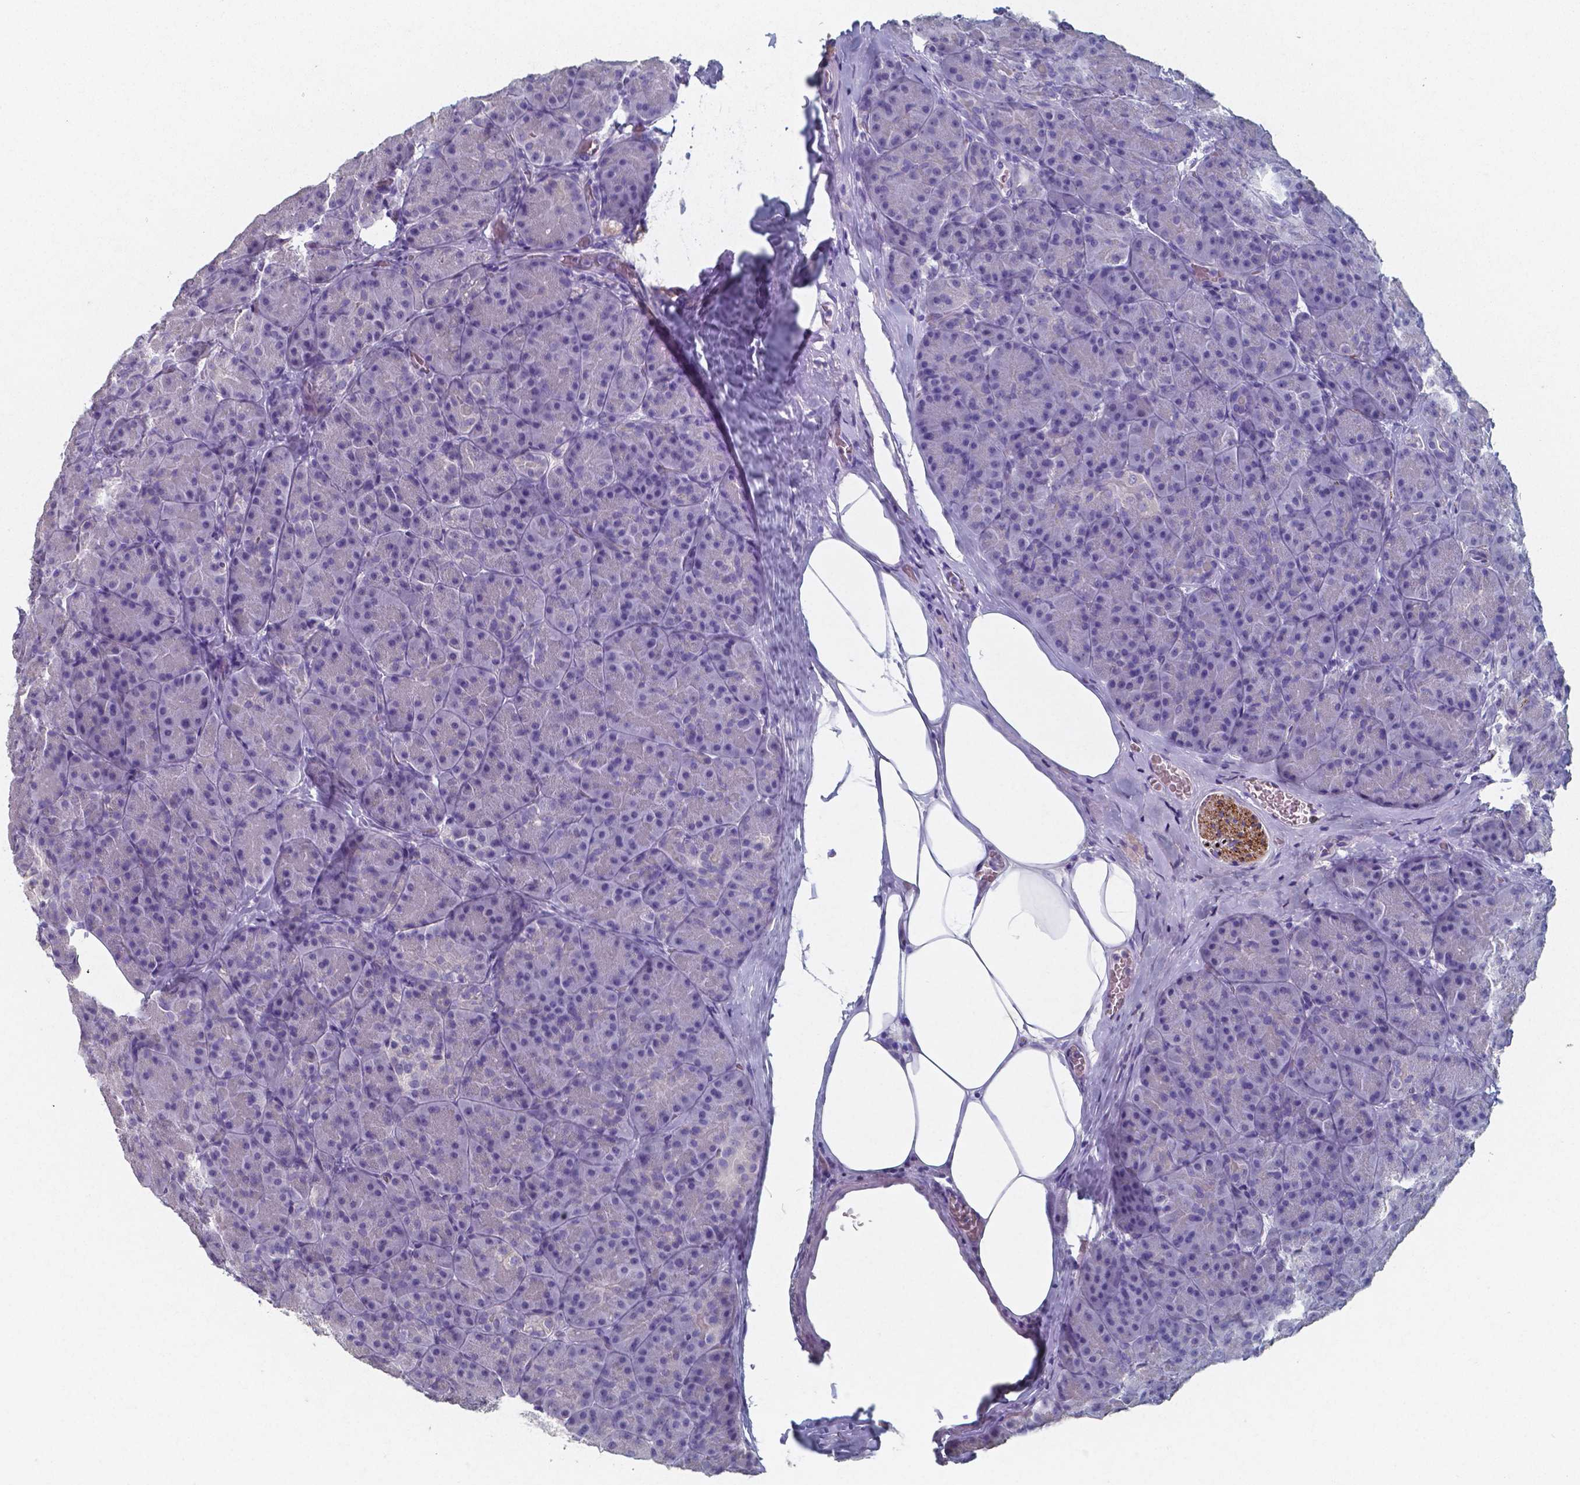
{"staining": {"intensity": "negative", "quantity": "none", "location": "none"}, "tissue": "pancreas", "cell_type": "Exocrine glandular cells", "image_type": "normal", "snomed": [{"axis": "morphology", "description": "Normal tissue, NOS"}, {"axis": "topography", "description": "Pancreas"}], "caption": "Protein analysis of normal pancreas displays no significant staining in exocrine glandular cells. The staining was performed using DAB to visualize the protein expression in brown, while the nuclei were stained in blue with hematoxylin (Magnification: 20x).", "gene": "PLA2R1", "patient": {"sex": "male", "age": 57}}